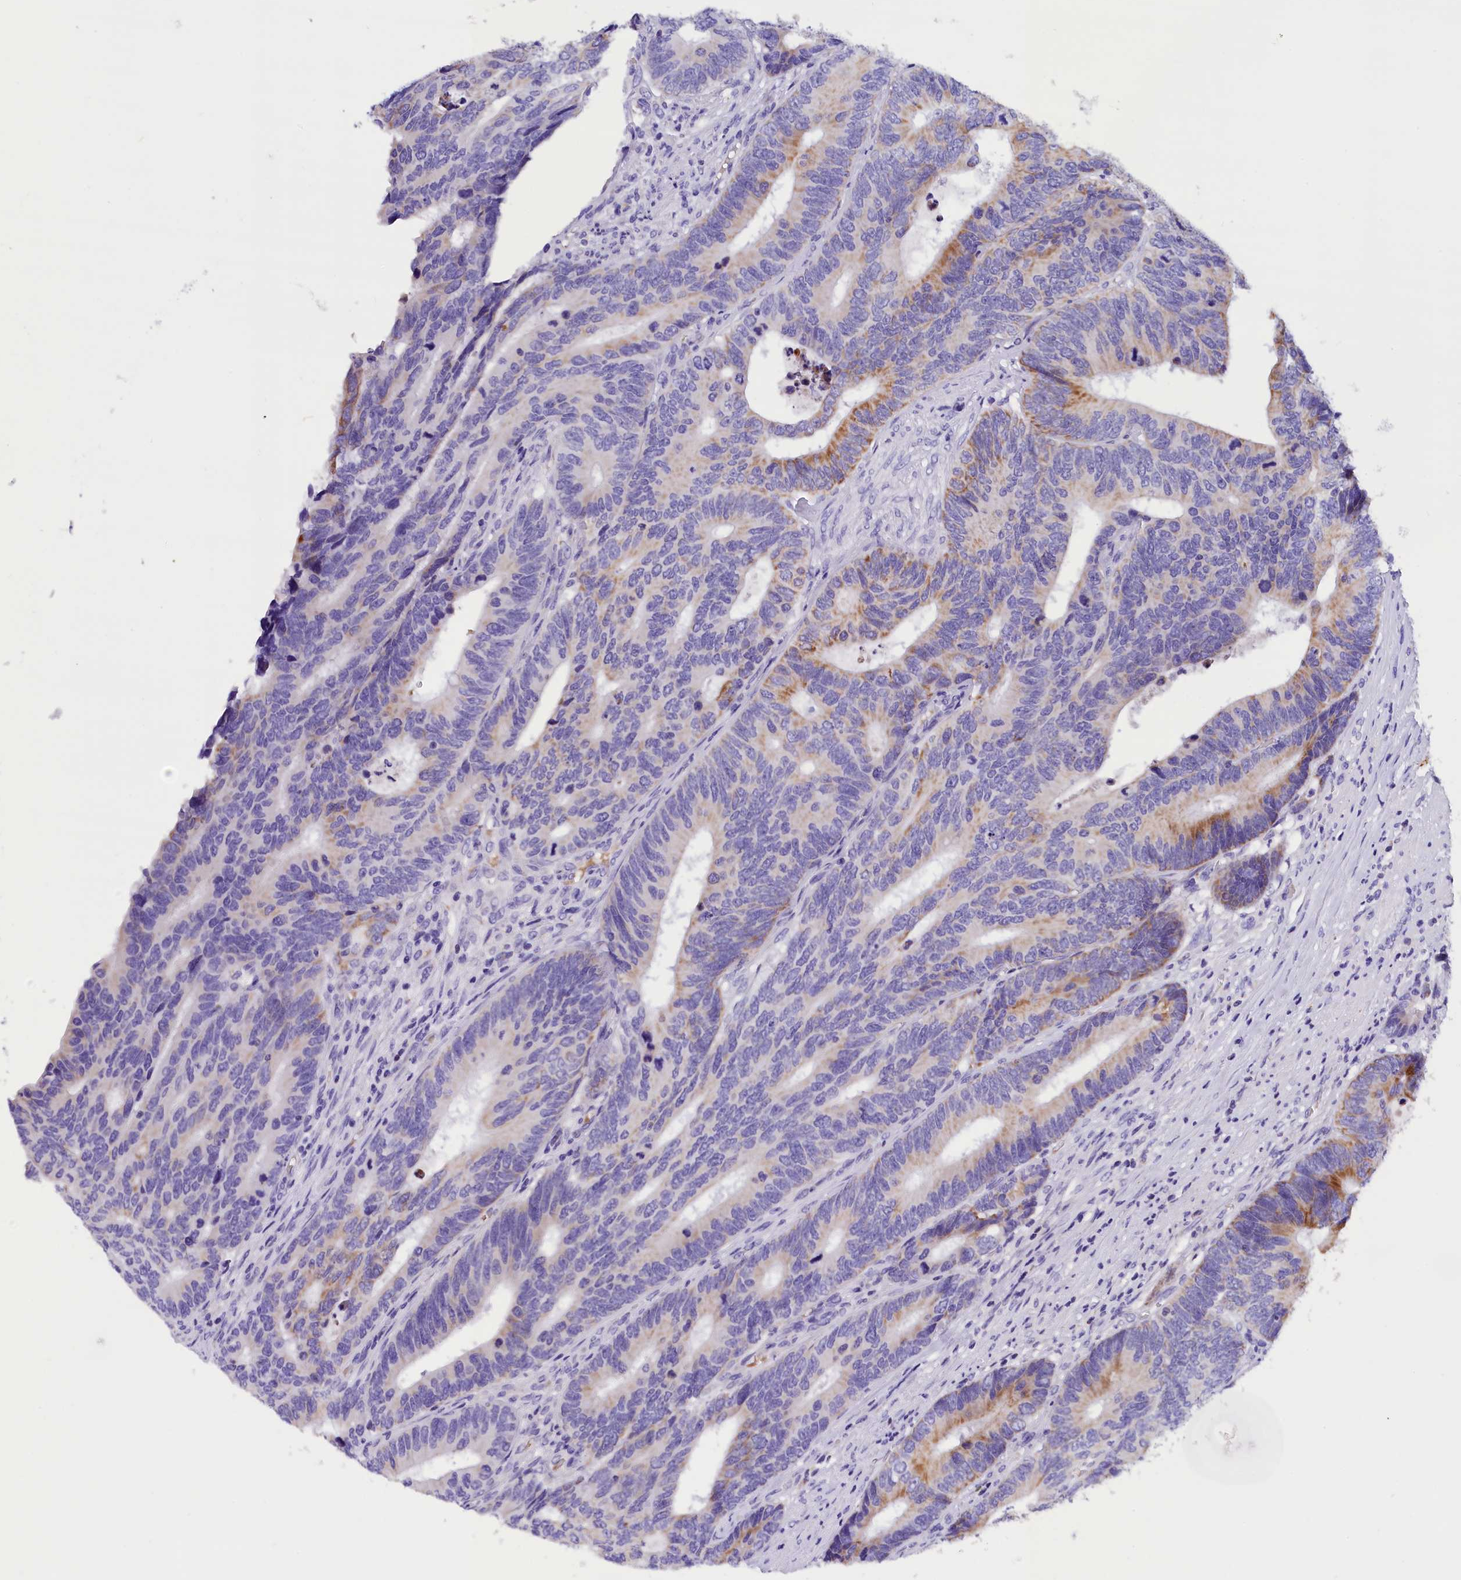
{"staining": {"intensity": "moderate", "quantity": "<25%", "location": "cytoplasmic/membranous"}, "tissue": "colorectal cancer", "cell_type": "Tumor cells", "image_type": "cancer", "snomed": [{"axis": "morphology", "description": "Adenocarcinoma, NOS"}, {"axis": "topography", "description": "Colon"}], "caption": "Protein staining by immunohistochemistry demonstrates moderate cytoplasmic/membranous expression in approximately <25% of tumor cells in colorectal cancer.", "gene": "ABAT", "patient": {"sex": "male", "age": 87}}